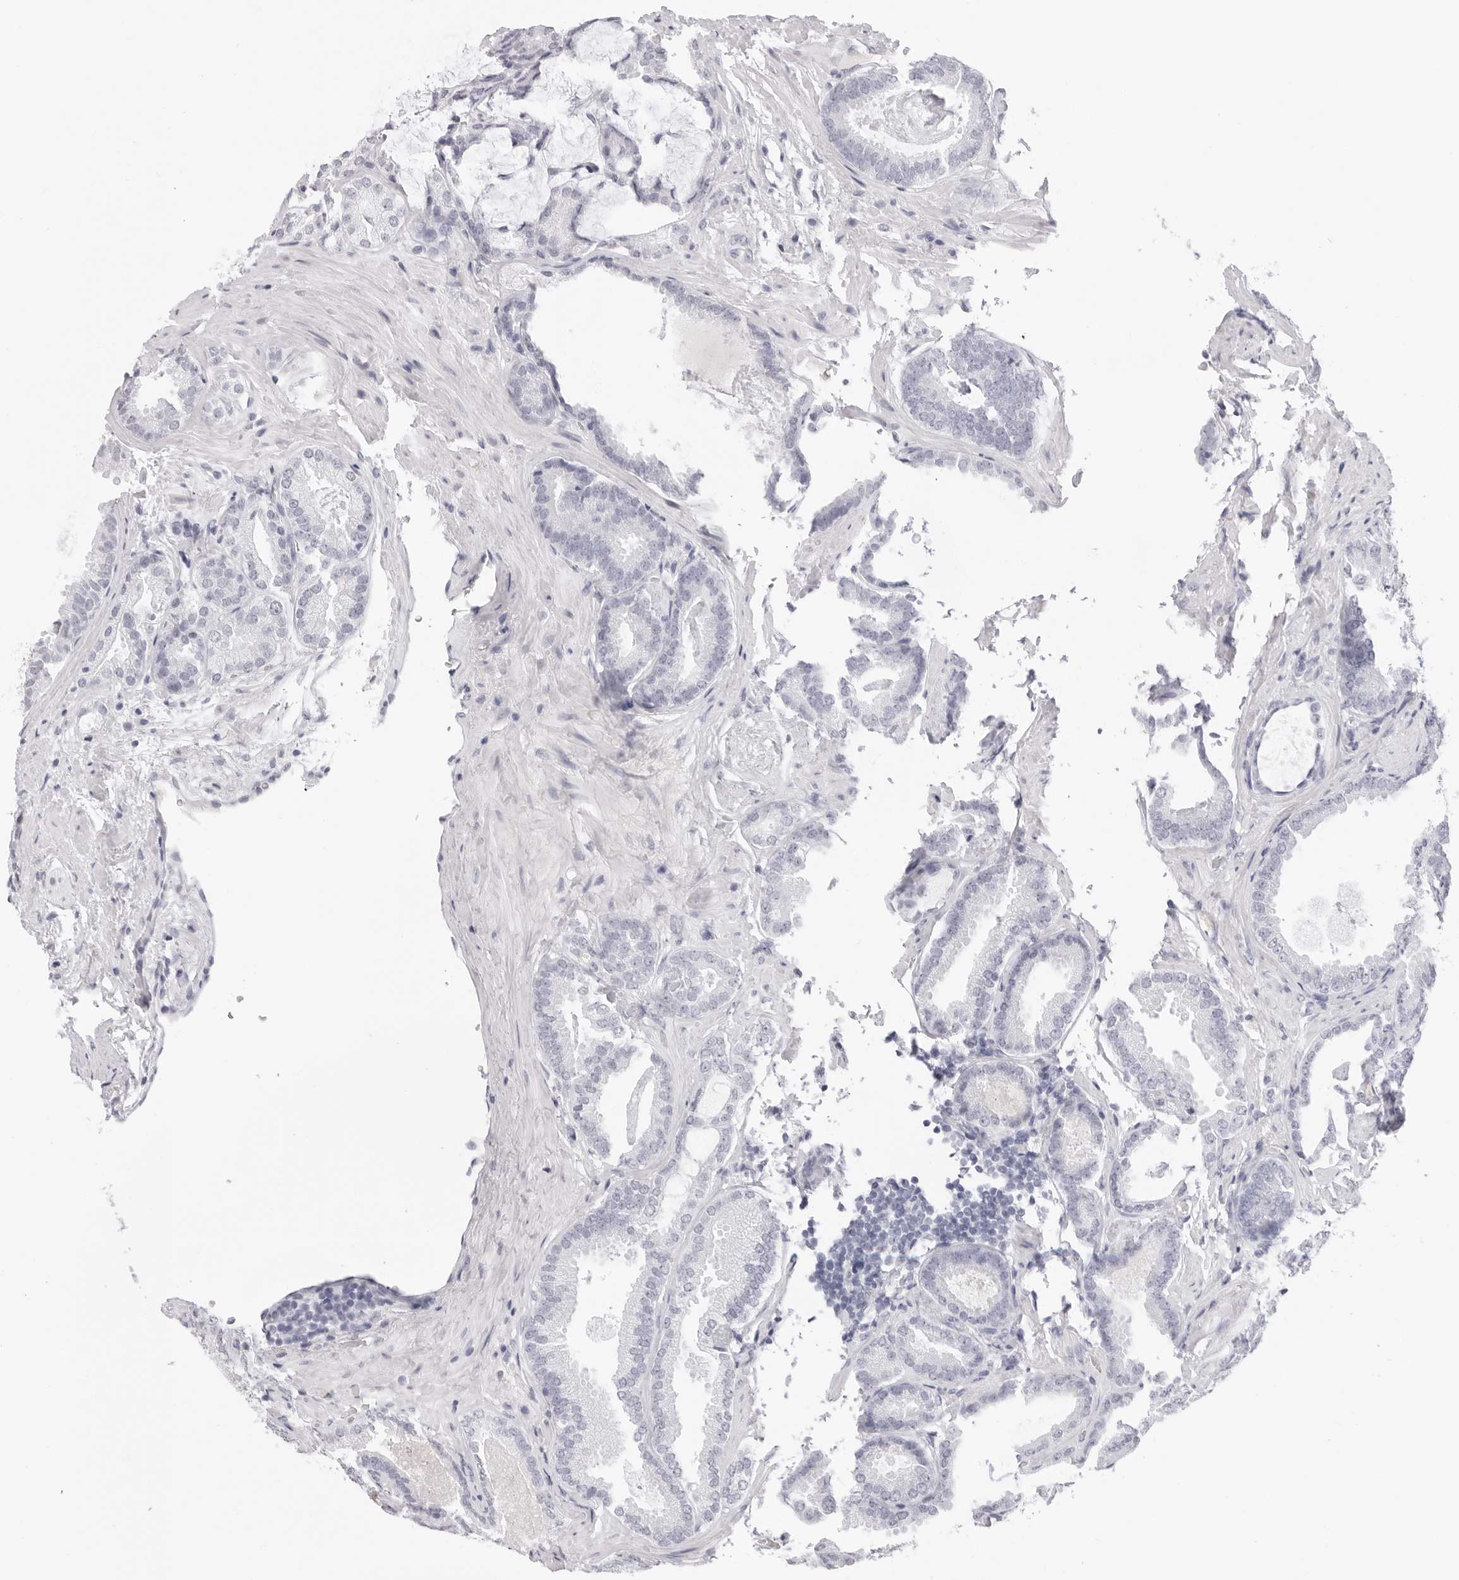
{"staining": {"intensity": "negative", "quantity": "none", "location": "none"}, "tissue": "prostate cancer", "cell_type": "Tumor cells", "image_type": "cancer", "snomed": [{"axis": "morphology", "description": "Adenocarcinoma, Low grade"}, {"axis": "topography", "description": "Prostate"}], "caption": "IHC of human prostate adenocarcinoma (low-grade) shows no expression in tumor cells. The staining is performed using DAB brown chromogen with nuclei counter-stained in using hematoxylin.", "gene": "CST5", "patient": {"sex": "male", "age": 71}}